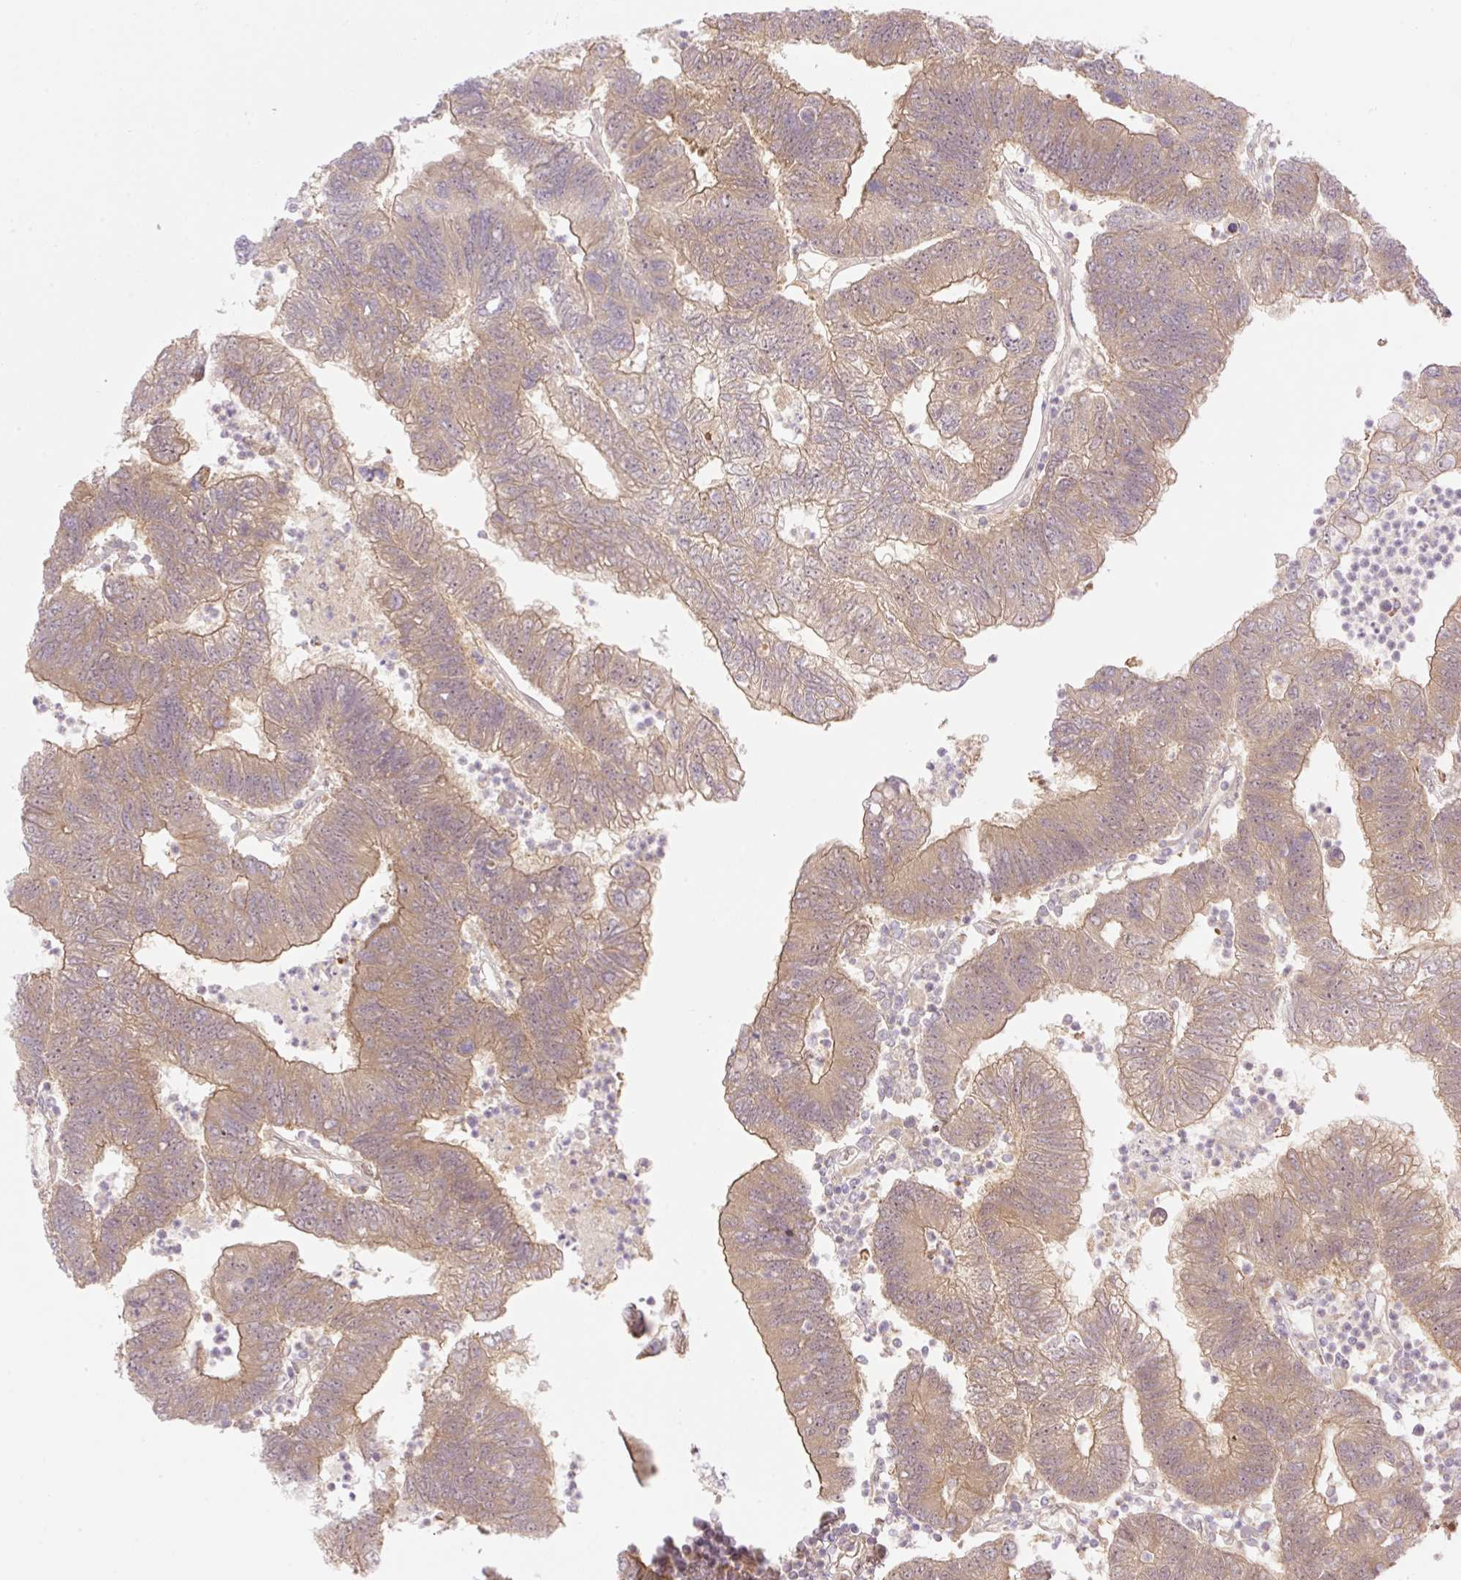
{"staining": {"intensity": "moderate", "quantity": ">75%", "location": "cytoplasmic/membranous,nuclear"}, "tissue": "colorectal cancer", "cell_type": "Tumor cells", "image_type": "cancer", "snomed": [{"axis": "morphology", "description": "Adenocarcinoma, NOS"}, {"axis": "topography", "description": "Colon"}], "caption": "DAB (3,3'-diaminobenzidine) immunohistochemical staining of adenocarcinoma (colorectal) demonstrates moderate cytoplasmic/membranous and nuclear protein staining in about >75% of tumor cells. (Brightfield microscopy of DAB IHC at high magnification).", "gene": "VPS25", "patient": {"sex": "female", "age": 48}}